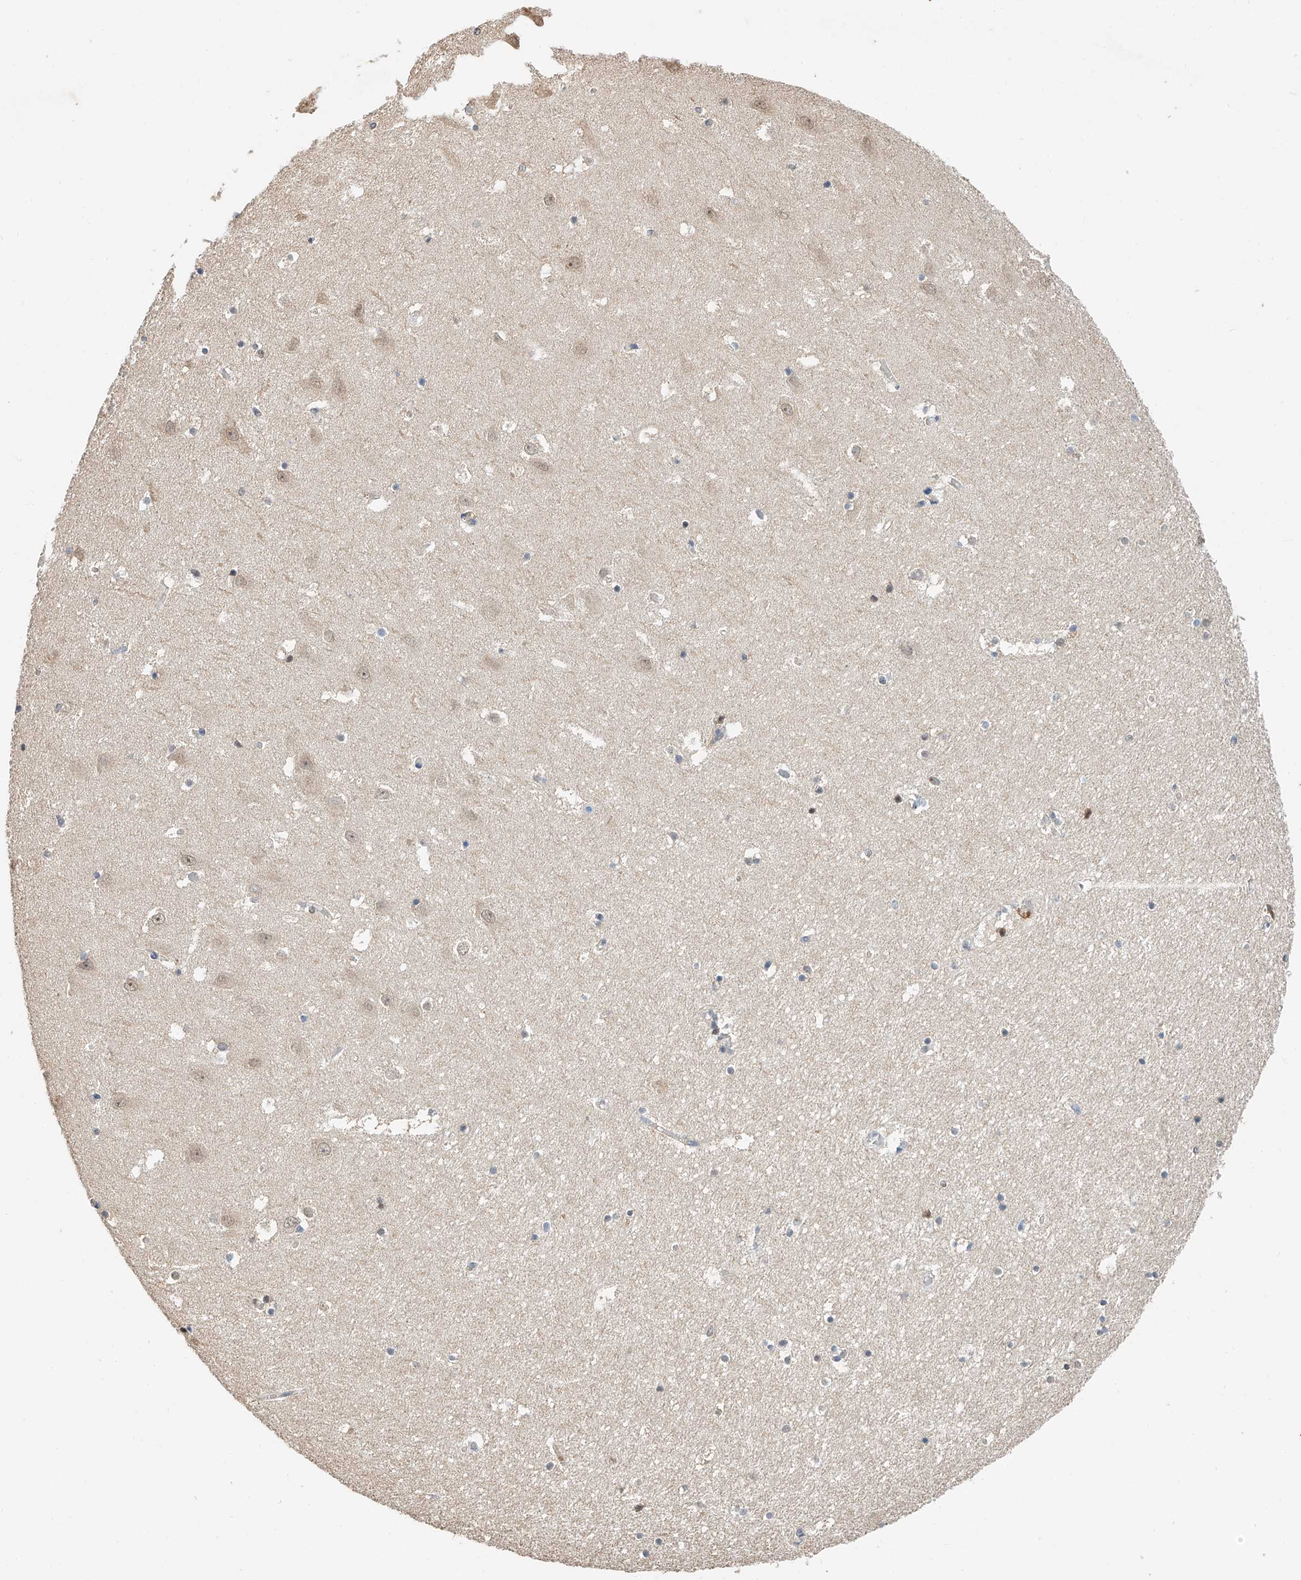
{"staining": {"intensity": "strong", "quantity": "25%-75%", "location": "nuclear"}, "tissue": "hippocampus", "cell_type": "Glial cells", "image_type": "normal", "snomed": [{"axis": "morphology", "description": "Normal tissue, NOS"}, {"axis": "topography", "description": "Hippocampus"}], "caption": "Glial cells demonstrate high levels of strong nuclear positivity in approximately 25%-75% of cells in normal hippocampus. (DAB (3,3'-diaminobenzidine) = brown stain, brightfield microscopy at high magnification).", "gene": "CTDP1", "patient": {"sex": "female", "age": 52}}